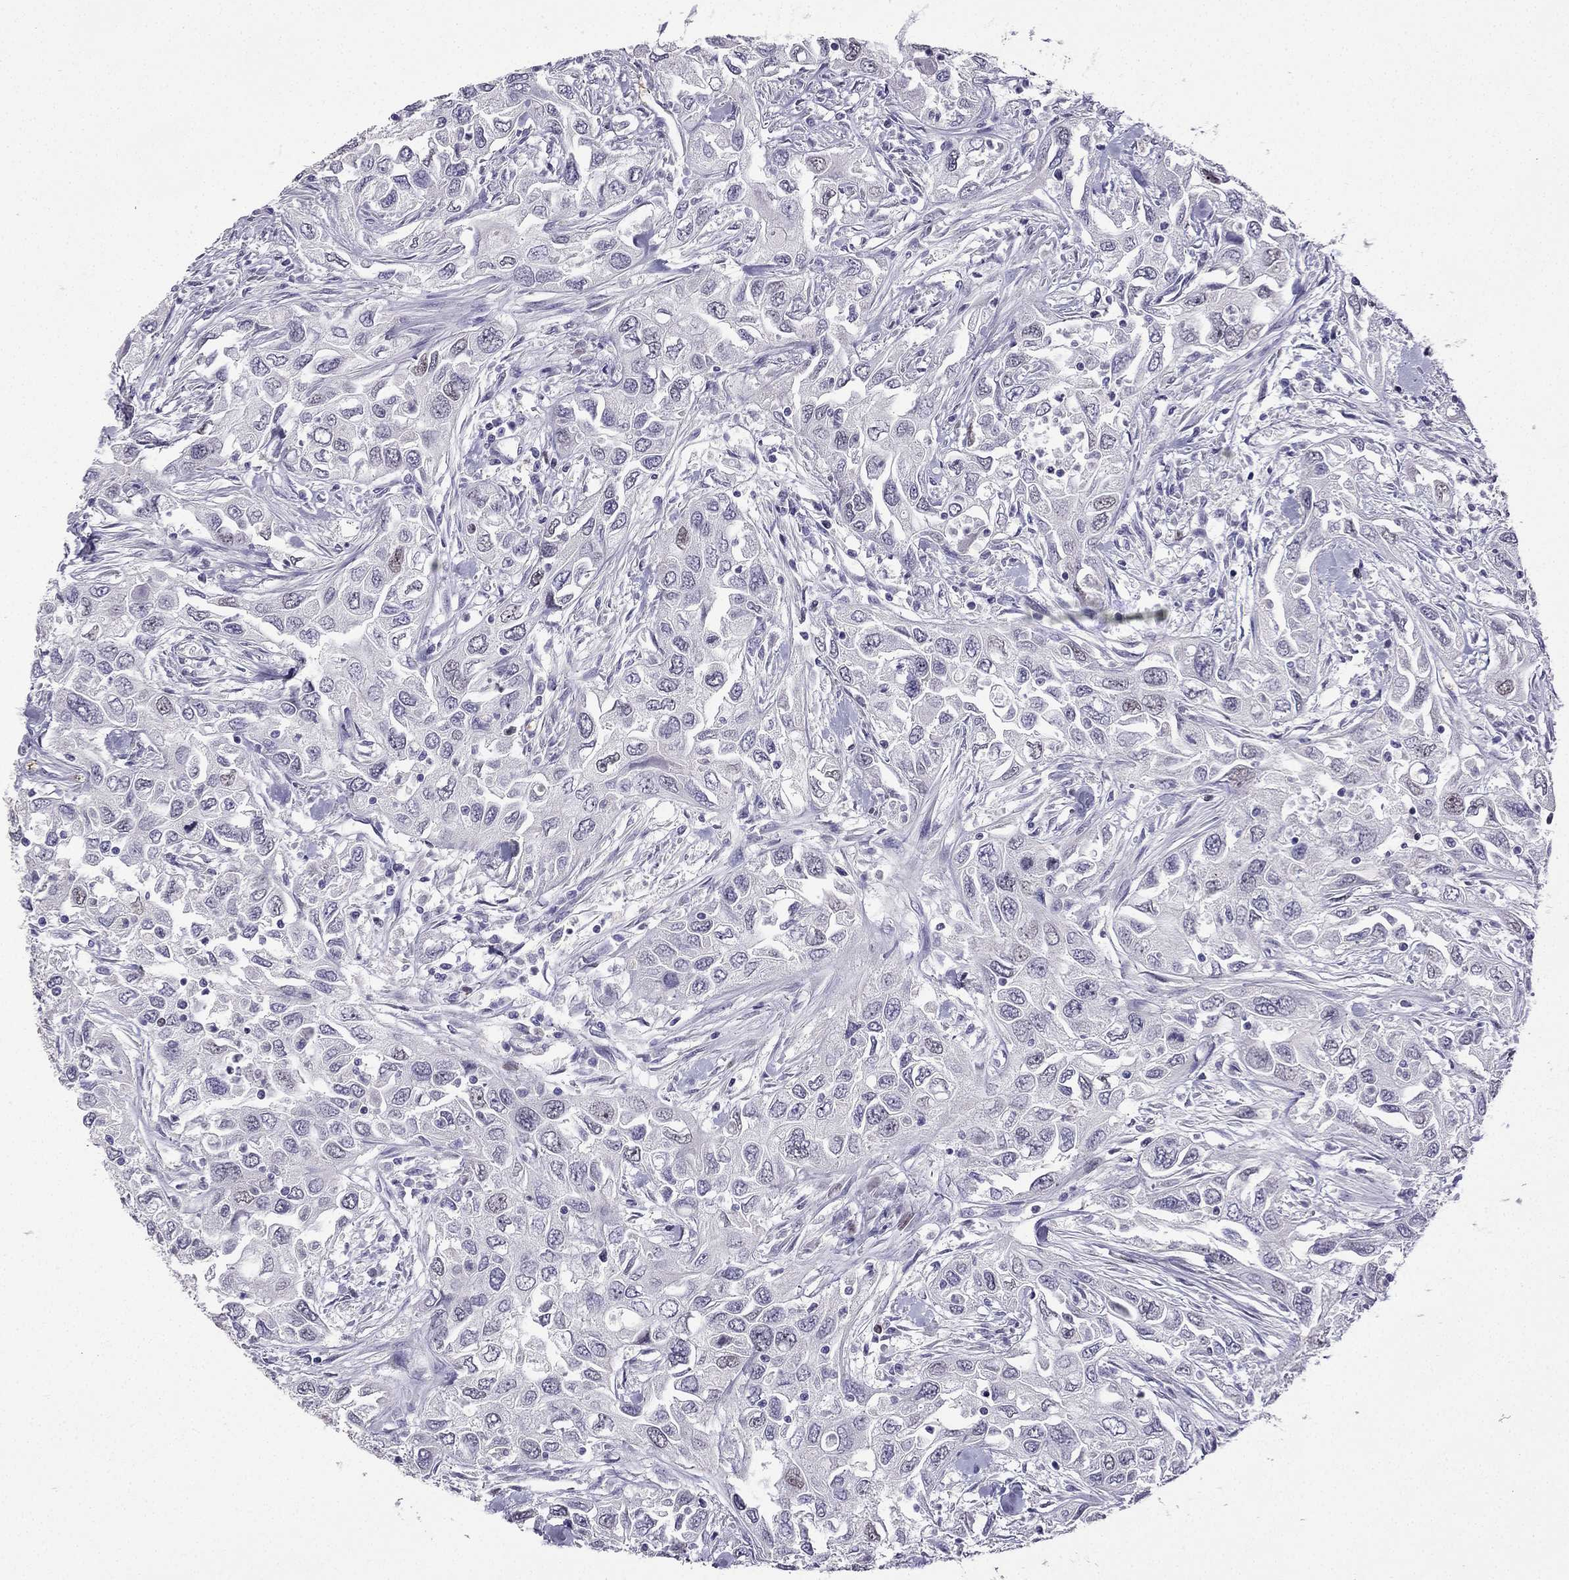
{"staining": {"intensity": "negative", "quantity": "none", "location": "none"}, "tissue": "urothelial cancer", "cell_type": "Tumor cells", "image_type": "cancer", "snomed": [{"axis": "morphology", "description": "Urothelial carcinoma, High grade"}, {"axis": "topography", "description": "Urinary bladder"}], "caption": "IHC photomicrograph of human high-grade urothelial carcinoma stained for a protein (brown), which demonstrates no expression in tumor cells. (DAB (3,3'-diaminobenzidine) immunohistochemistry, high magnification).", "gene": "UHRF1", "patient": {"sex": "male", "age": 76}}